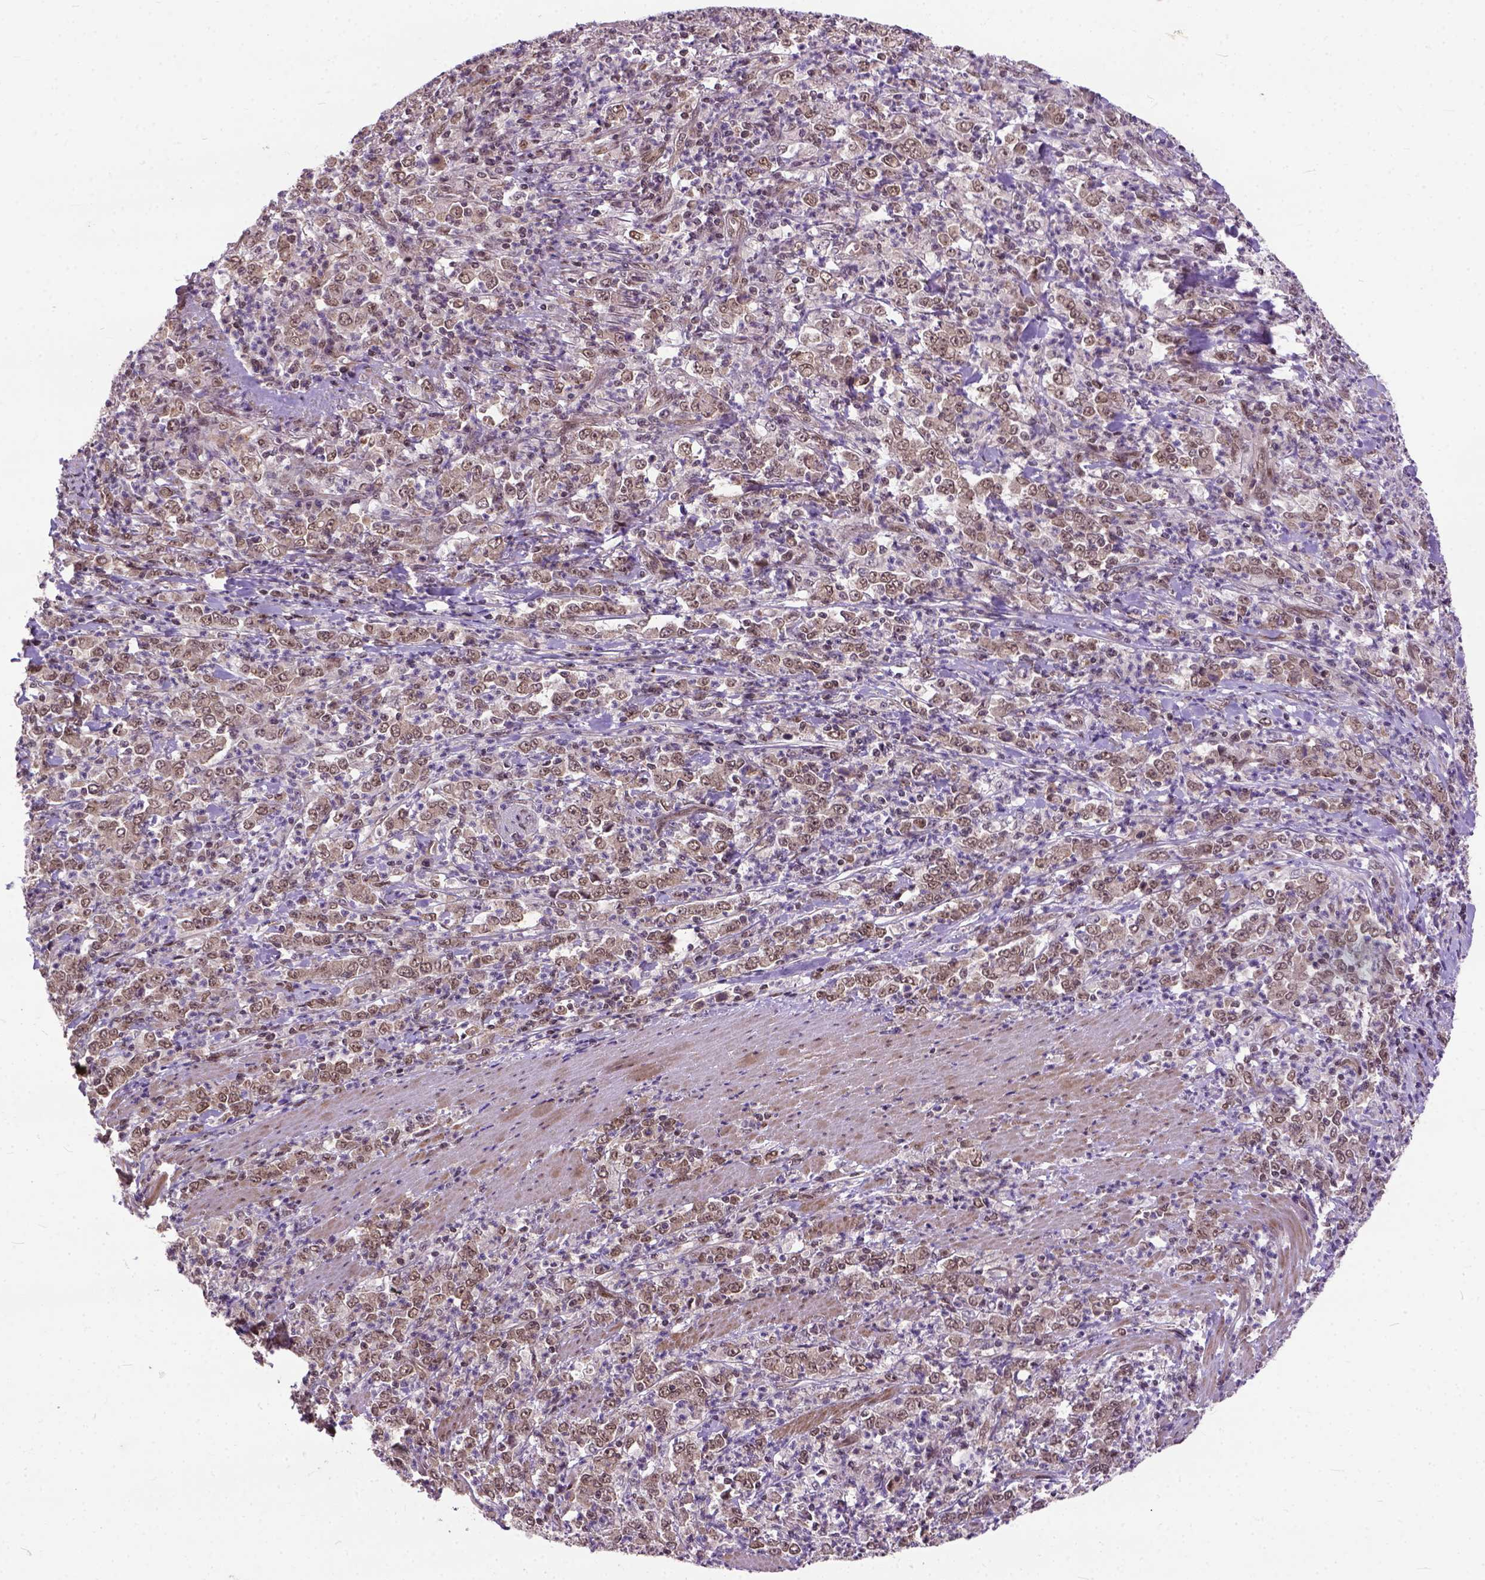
{"staining": {"intensity": "weak", "quantity": ">75%", "location": "nuclear"}, "tissue": "stomach cancer", "cell_type": "Tumor cells", "image_type": "cancer", "snomed": [{"axis": "morphology", "description": "Adenocarcinoma, NOS"}, {"axis": "topography", "description": "Stomach, lower"}], "caption": "Human stomach cancer (adenocarcinoma) stained with a brown dye demonstrates weak nuclear positive staining in about >75% of tumor cells.", "gene": "ZNF630", "patient": {"sex": "female", "age": 71}}